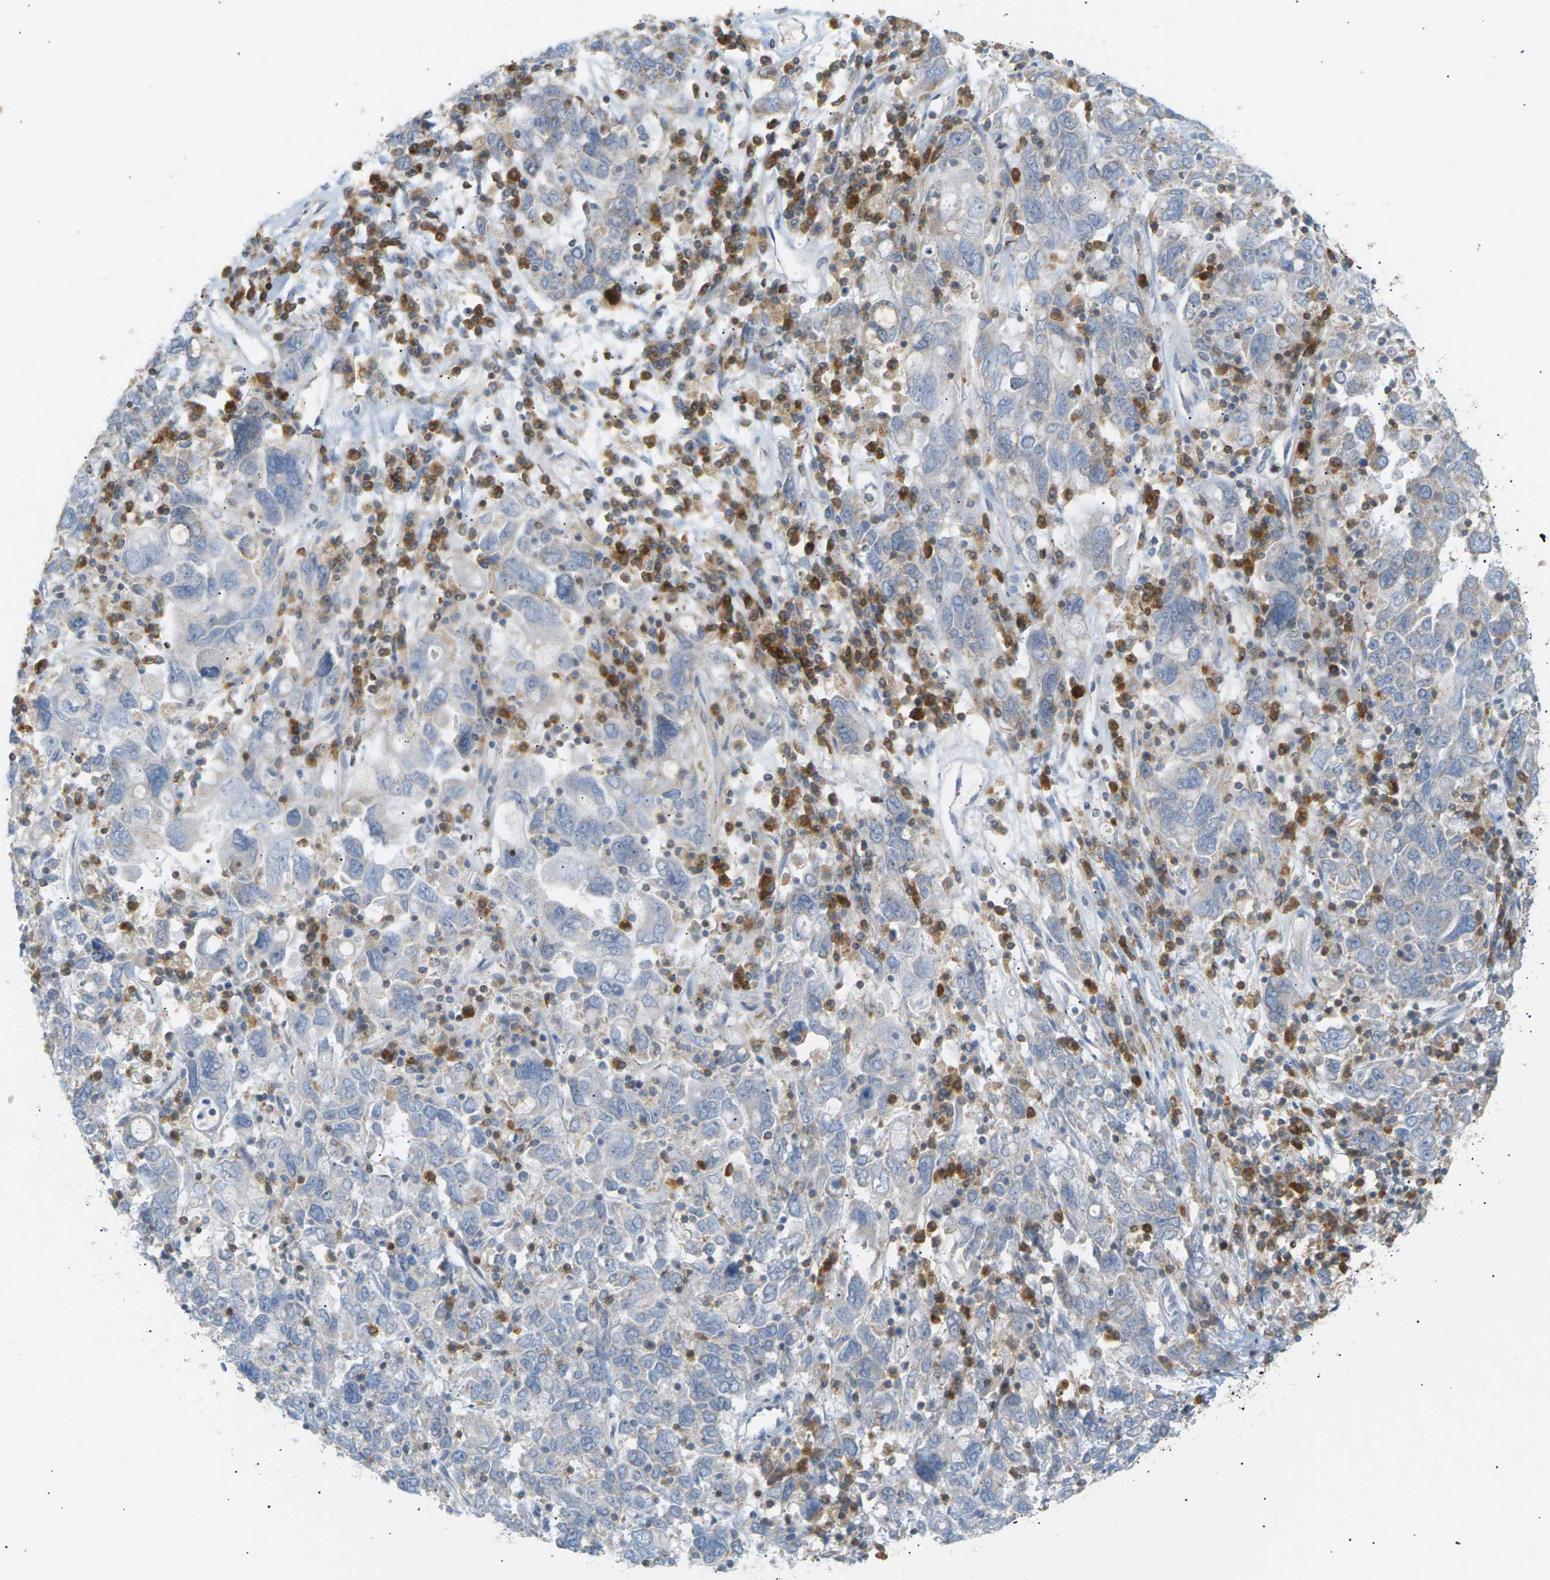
{"staining": {"intensity": "negative", "quantity": "none", "location": "none"}, "tissue": "ovarian cancer", "cell_type": "Tumor cells", "image_type": "cancer", "snomed": [{"axis": "morphology", "description": "Carcinoma, endometroid"}, {"axis": "topography", "description": "Ovary"}], "caption": "There is no significant positivity in tumor cells of endometroid carcinoma (ovarian).", "gene": "LIME1", "patient": {"sex": "female", "age": 62}}